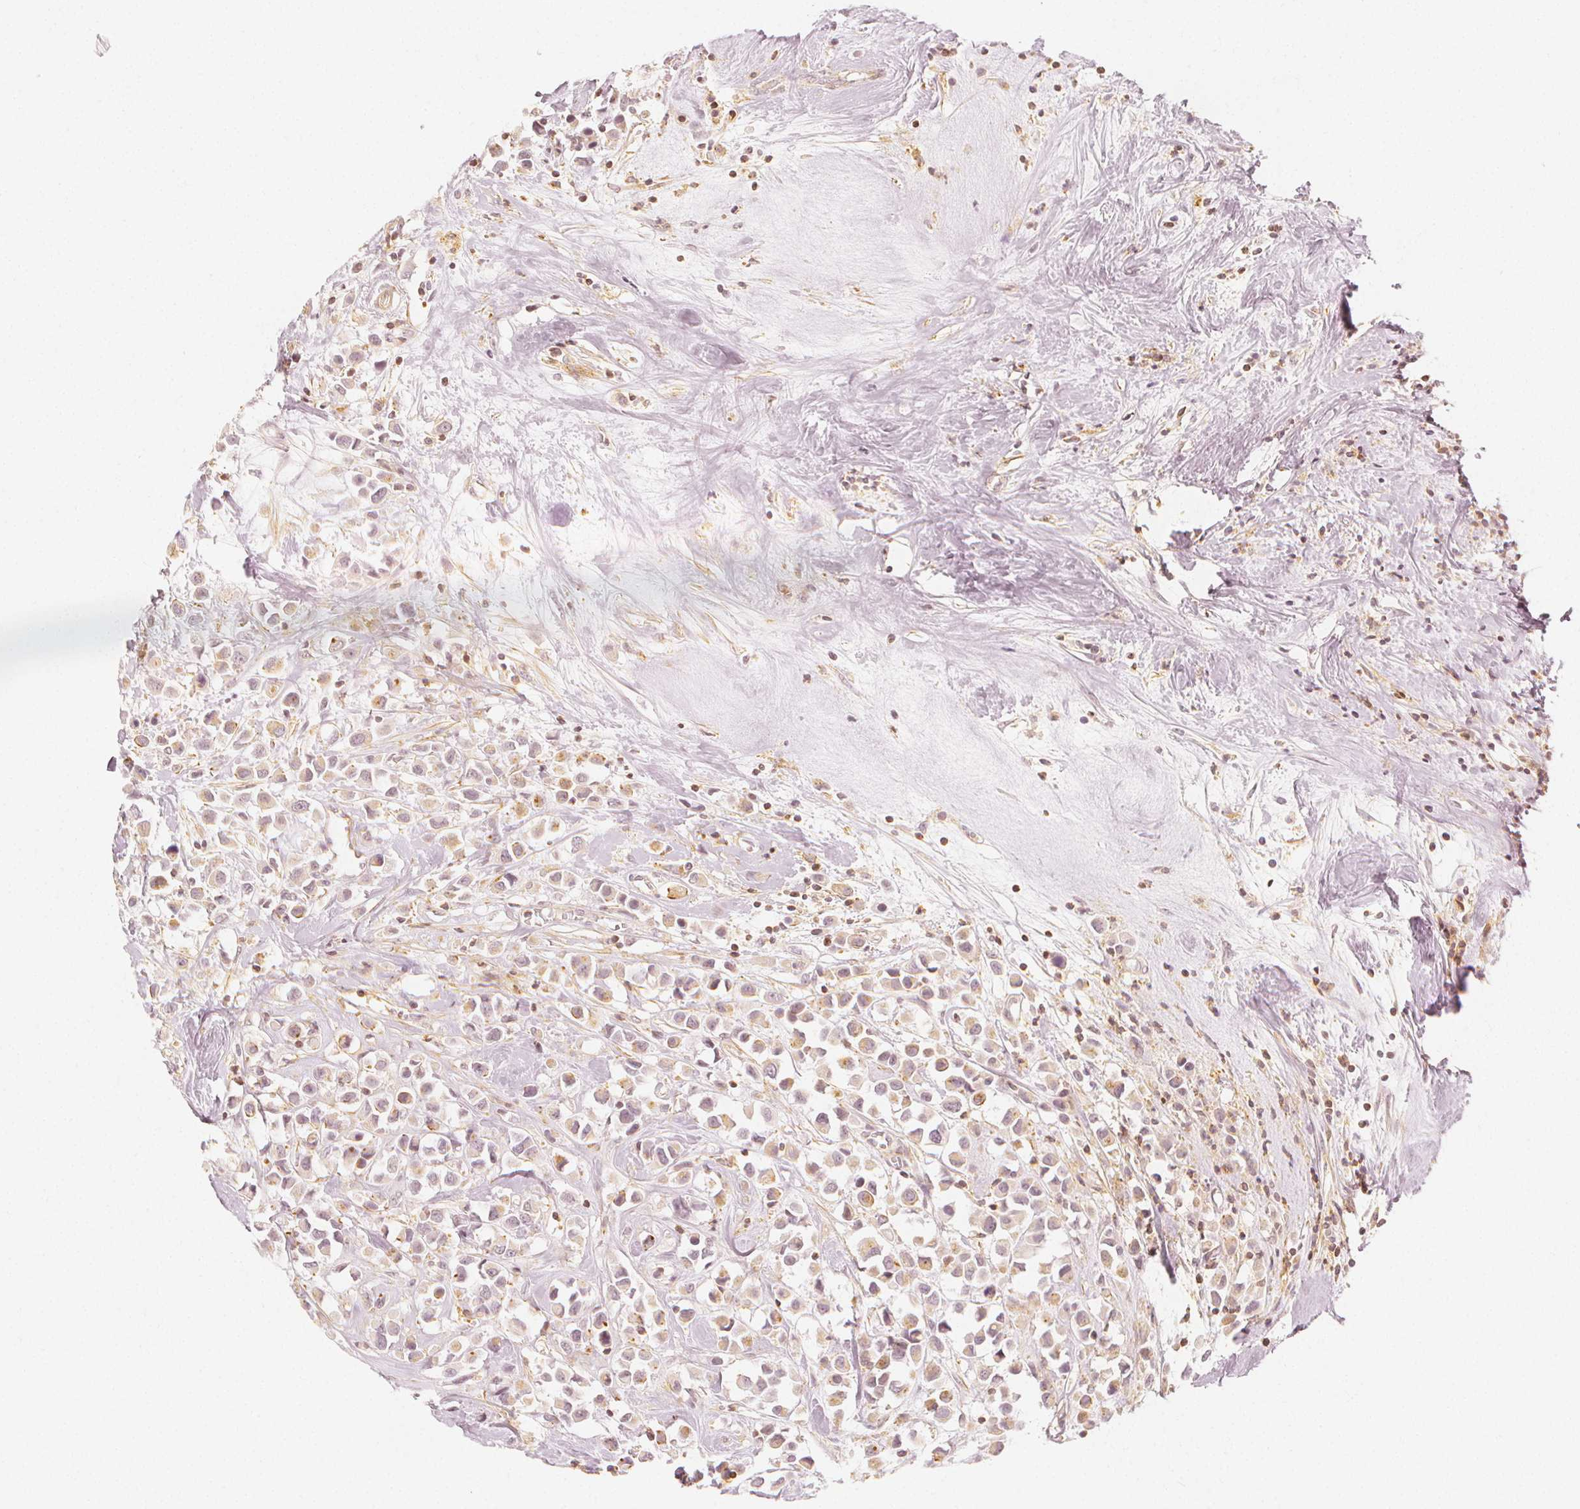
{"staining": {"intensity": "weak", "quantity": ">75%", "location": "cytoplasmic/membranous"}, "tissue": "breast cancer", "cell_type": "Tumor cells", "image_type": "cancer", "snomed": [{"axis": "morphology", "description": "Duct carcinoma"}, {"axis": "topography", "description": "Breast"}], "caption": "Approximately >75% of tumor cells in human breast cancer (intraductal carcinoma) demonstrate weak cytoplasmic/membranous protein positivity as visualized by brown immunohistochemical staining.", "gene": "ARHGAP26", "patient": {"sex": "female", "age": 61}}